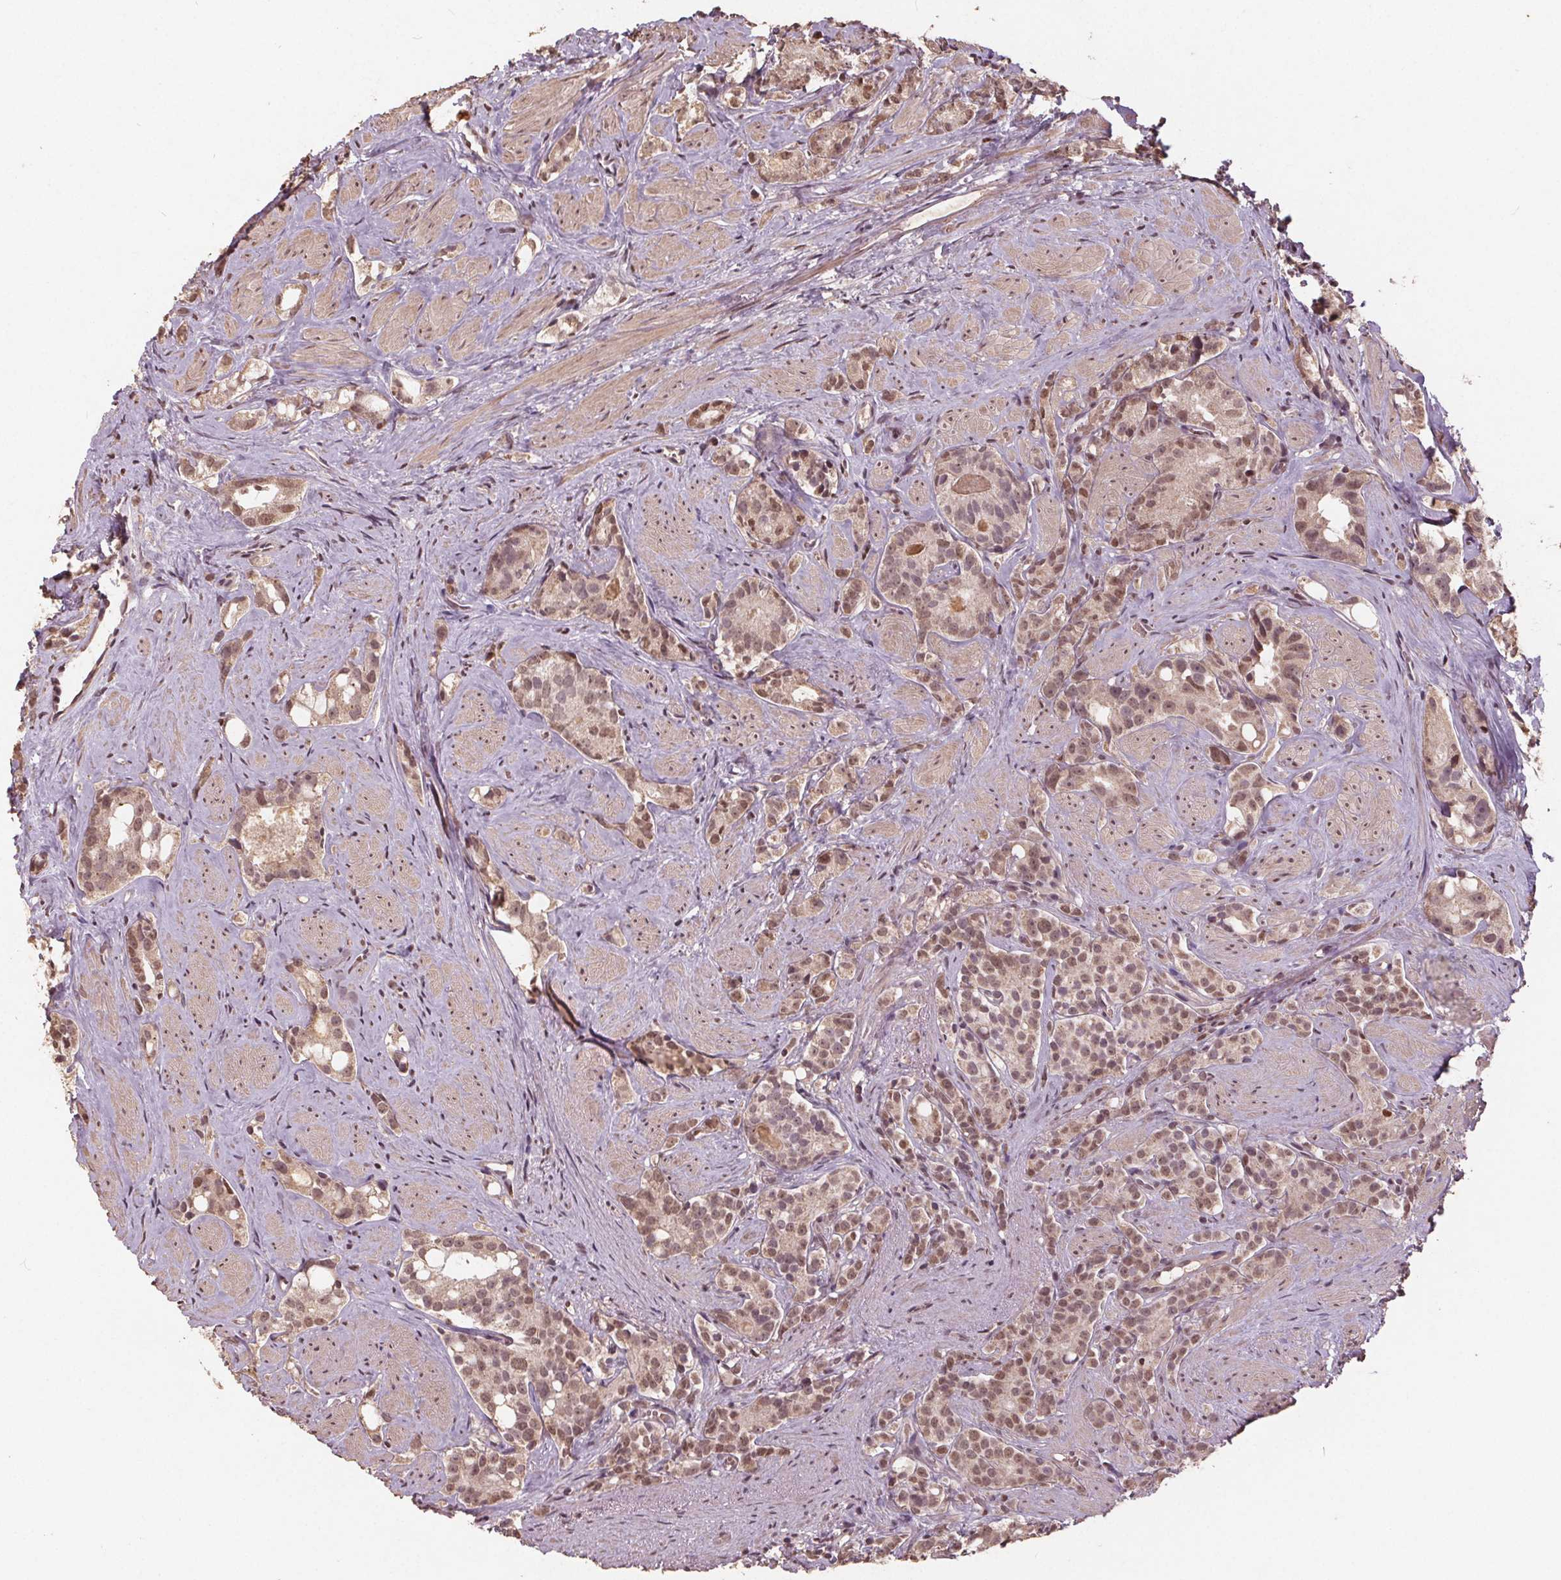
{"staining": {"intensity": "moderate", "quantity": "25%-75%", "location": "nuclear"}, "tissue": "prostate cancer", "cell_type": "Tumor cells", "image_type": "cancer", "snomed": [{"axis": "morphology", "description": "Adenocarcinoma, High grade"}, {"axis": "topography", "description": "Prostate"}], "caption": "A brown stain shows moderate nuclear expression of a protein in human prostate high-grade adenocarcinoma tumor cells.", "gene": "DNMT3B", "patient": {"sex": "male", "age": 75}}